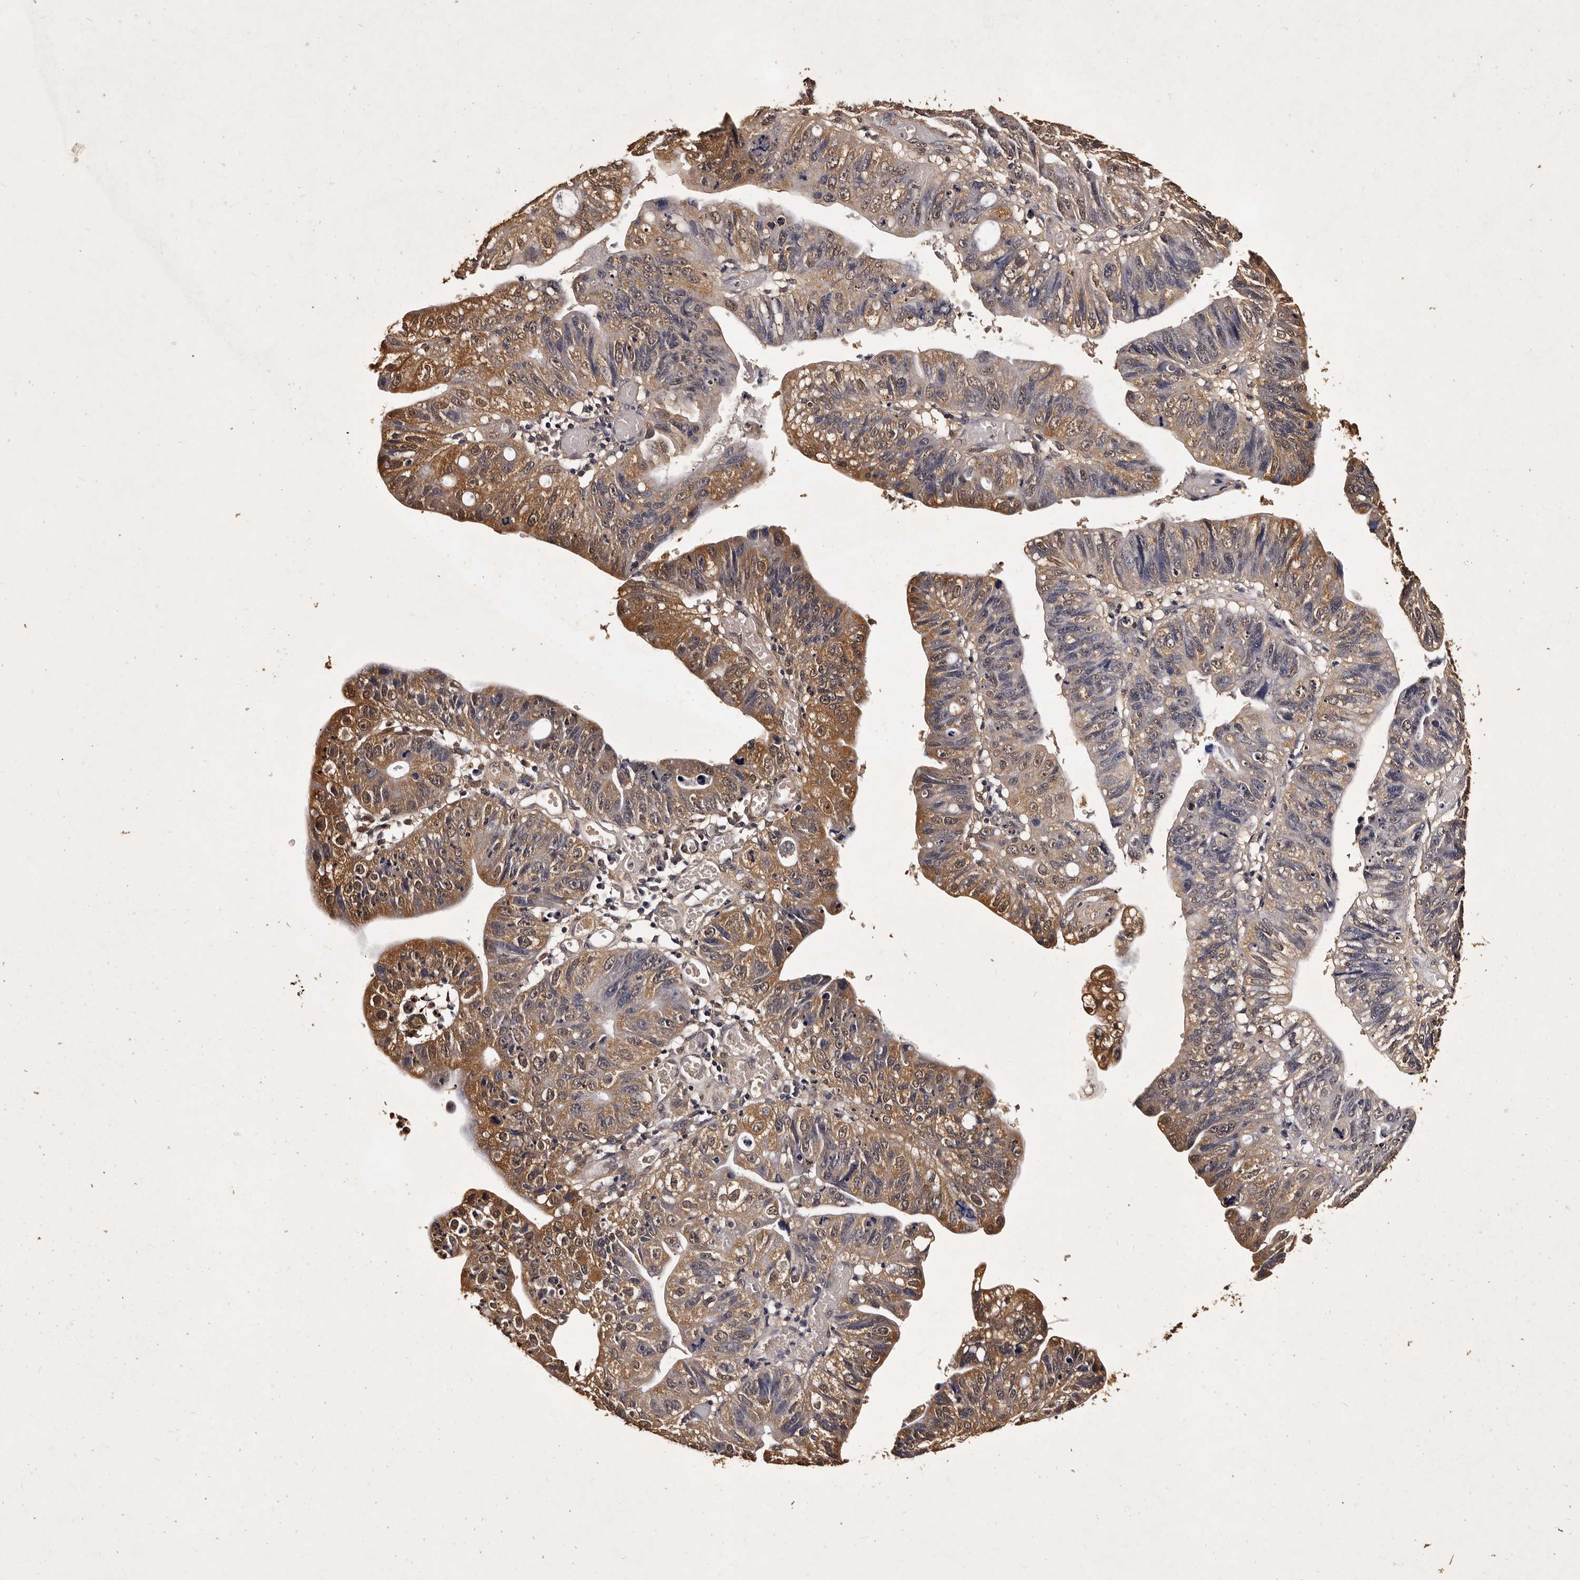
{"staining": {"intensity": "moderate", "quantity": "25%-75%", "location": "cytoplasmic/membranous,nuclear"}, "tissue": "stomach cancer", "cell_type": "Tumor cells", "image_type": "cancer", "snomed": [{"axis": "morphology", "description": "Adenocarcinoma, NOS"}, {"axis": "topography", "description": "Stomach"}], "caption": "The photomicrograph reveals staining of stomach cancer, revealing moderate cytoplasmic/membranous and nuclear protein expression (brown color) within tumor cells.", "gene": "PARS2", "patient": {"sex": "male", "age": 59}}